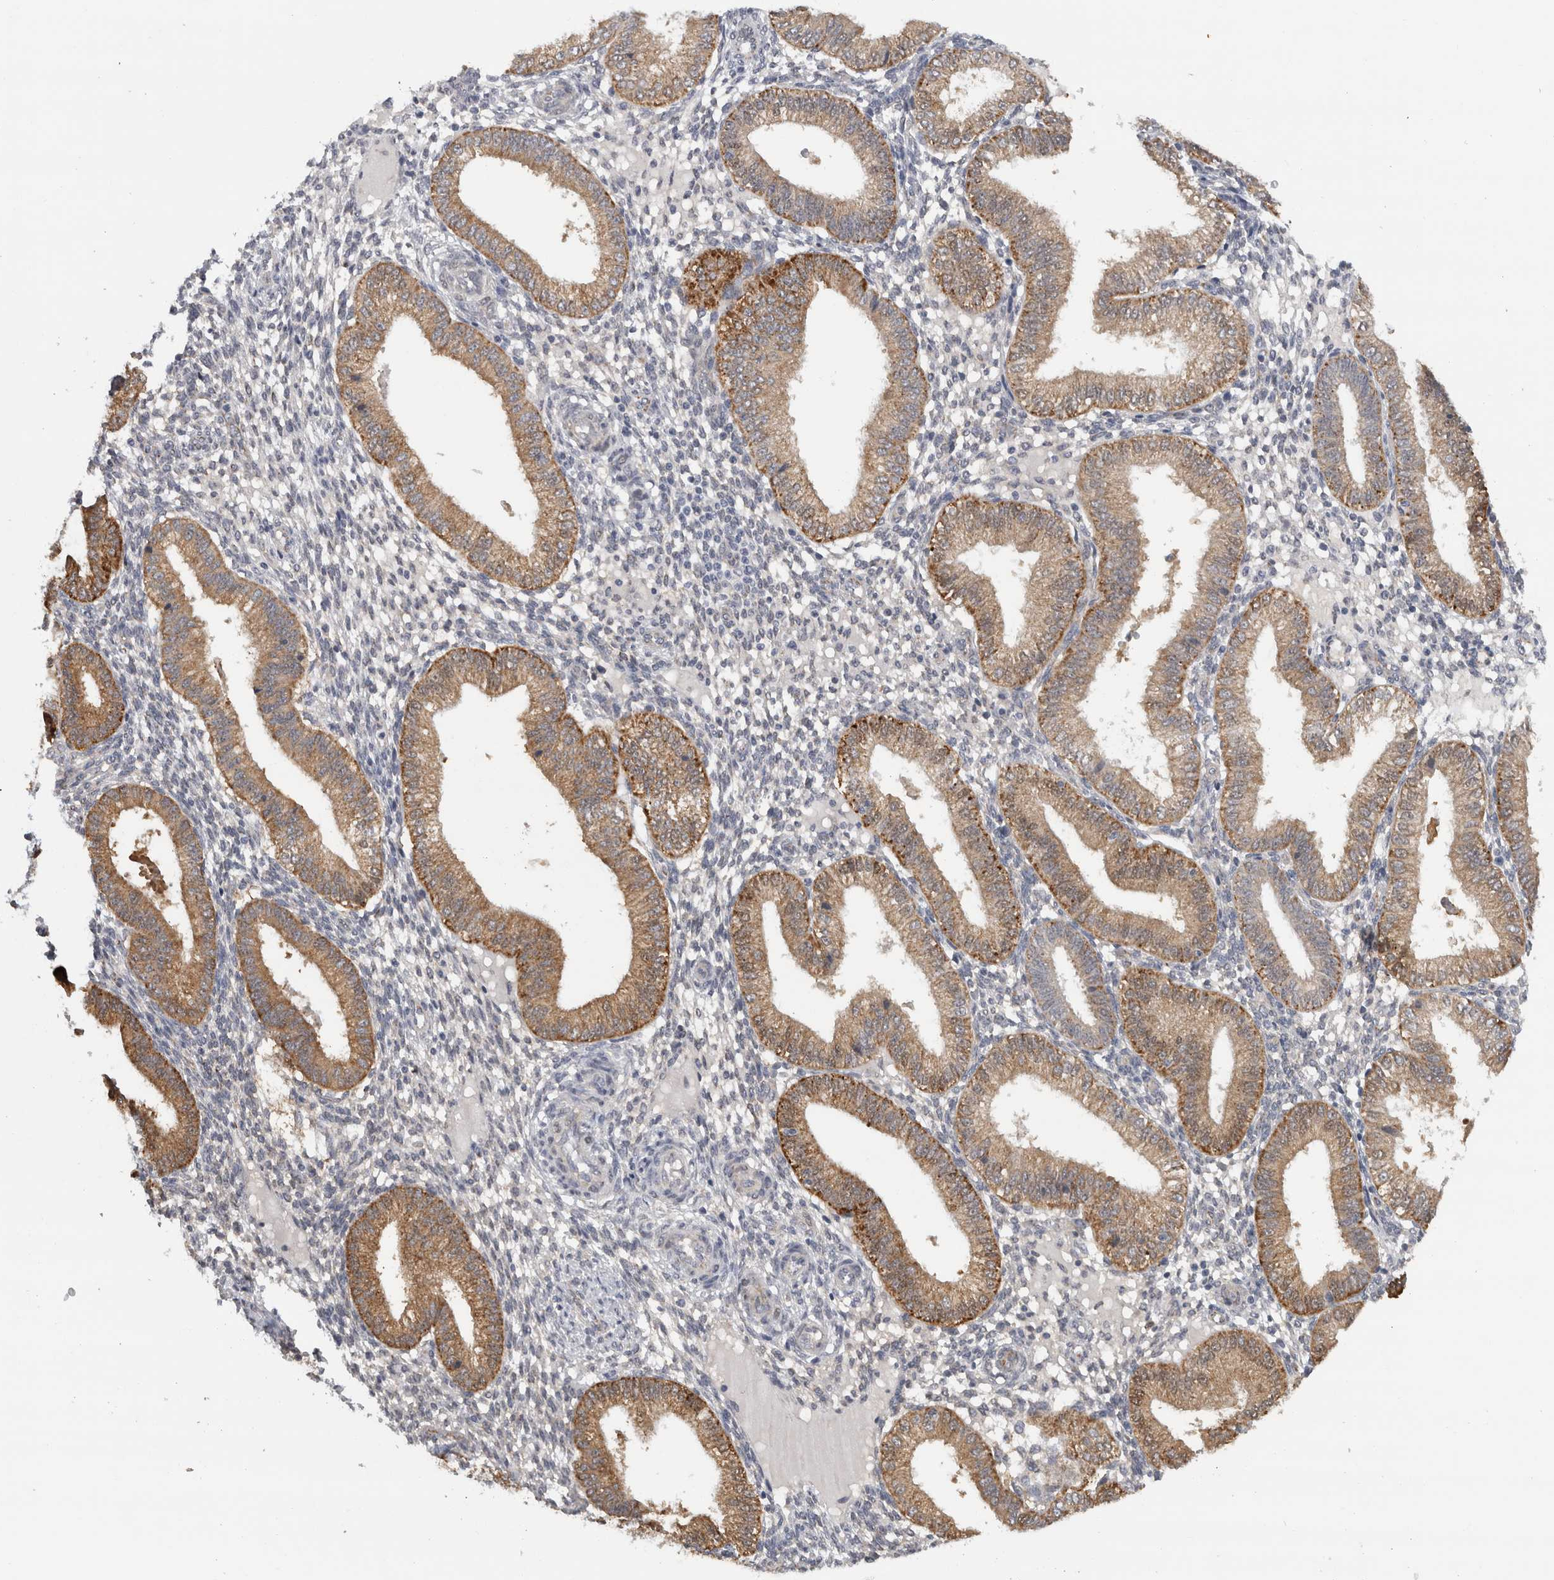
{"staining": {"intensity": "moderate", "quantity": "25%-75%", "location": "cytoplasmic/membranous"}, "tissue": "endometrium", "cell_type": "Cells in endometrial stroma", "image_type": "normal", "snomed": [{"axis": "morphology", "description": "Normal tissue, NOS"}, {"axis": "topography", "description": "Endometrium"}], "caption": "Cells in endometrial stroma exhibit moderate cytoplasmic/membranous staining in about 25%-75% of cells in benign endometrium.", "gene": "DYRK2", "patient": {"sex": "female", "age": 39}}